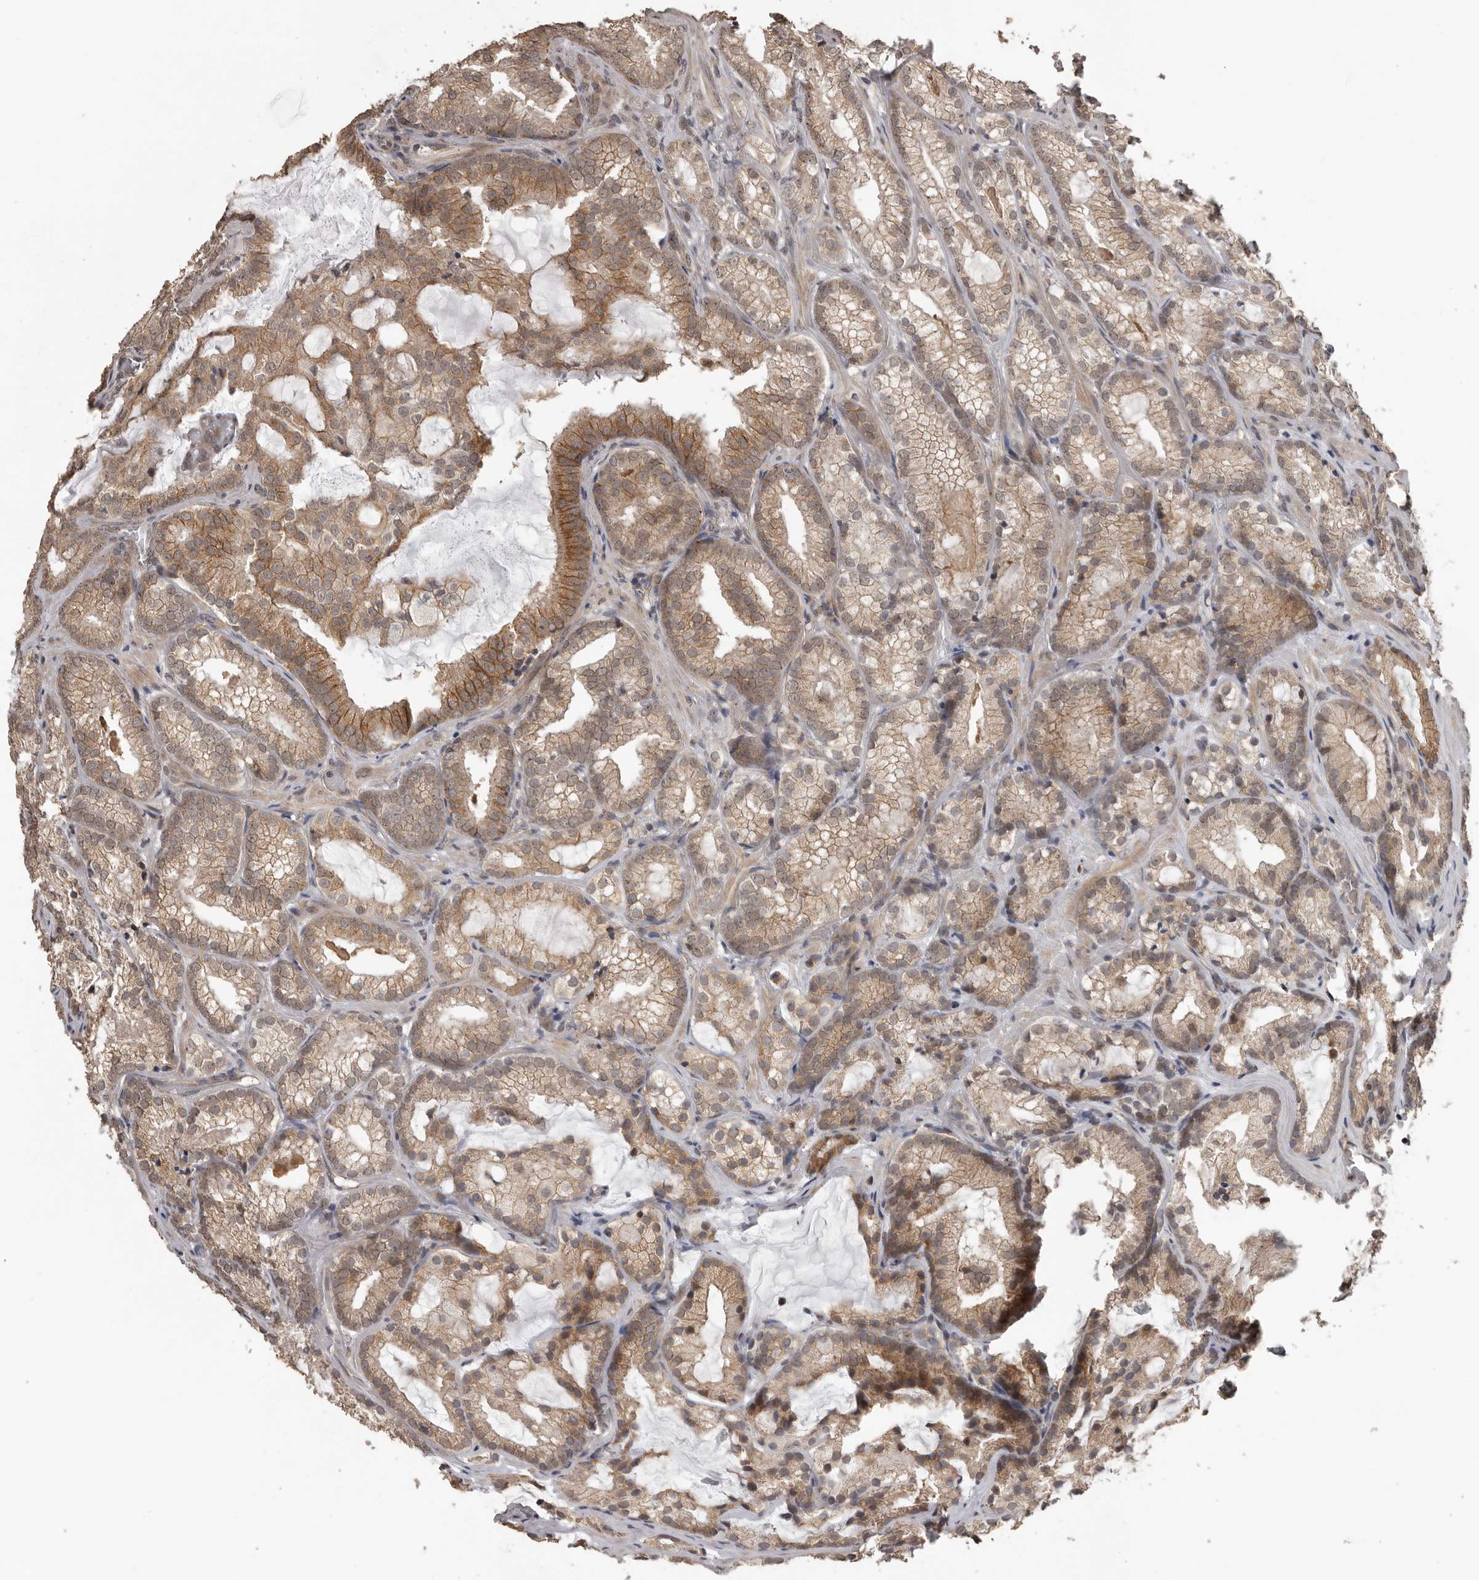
{"staining": {"intensity": "moderate", "quantity": ">75%", "location": "cytoplasmic/membranous"}, "tissue": "prostate cancer", "cell_type": "Tumor cells", "image_type": "cancer", "snomed": [{"axis": "morphology", "description": "Adenocarcinoma, Low grade"}, {"axis": "topography", "description": "Prostate"}], "caption": "Protein analysis of prostate cancer (low-grade adenocarcinoma) tissue exhibits moderate cytoplasmic/membranous expression in about >75% of tumor cells.", "gene": "CEP350", "patient": {"sex": "male", "age": 72}}